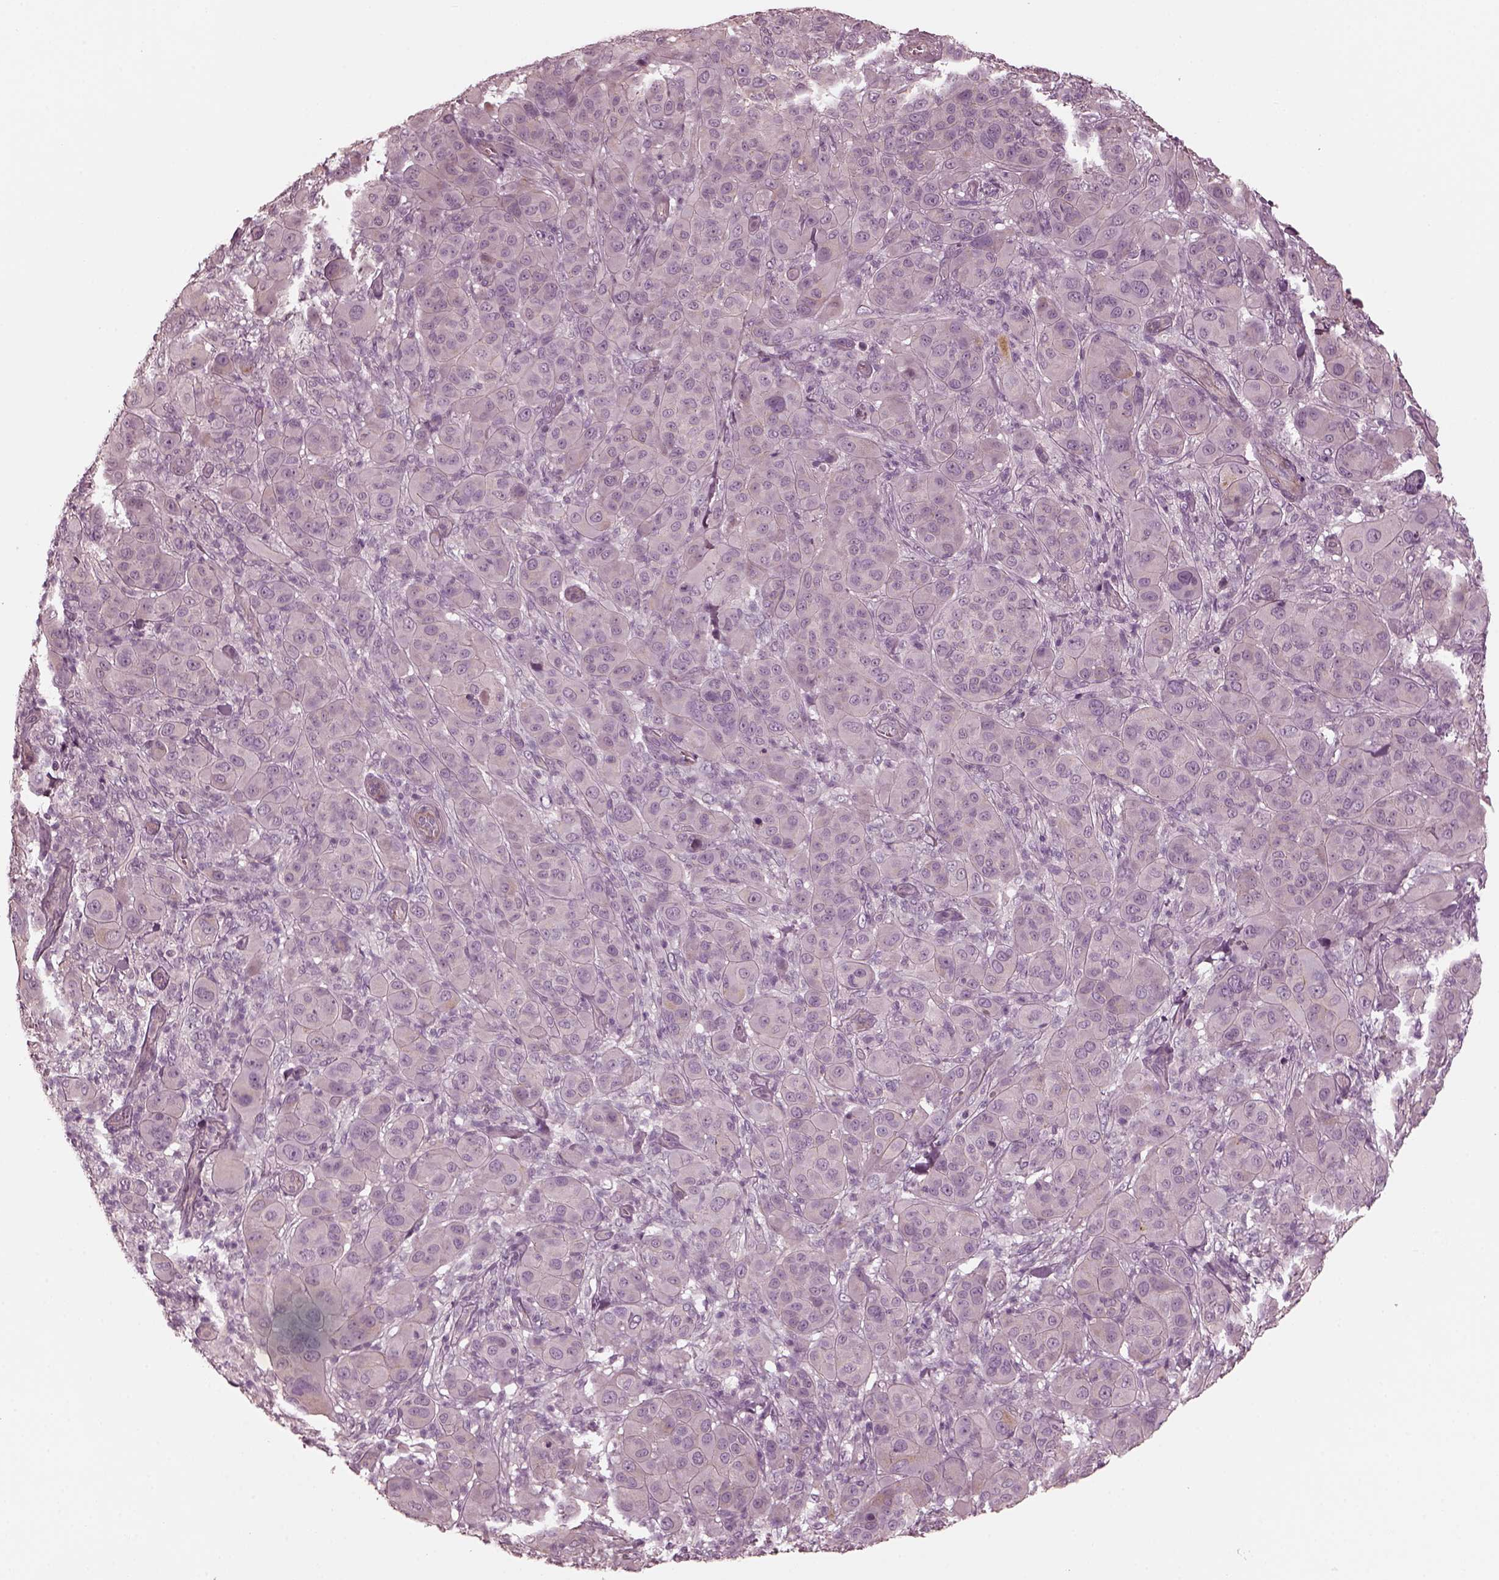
{"staining": {"intensity": "negative", "quantity": "none", "location": "none"}, "tissue": "melanoma", "cell_type": "Tumor cells", "image_type": "cancer", "snomed": [{"axis": "morphology", "description": "Malignant melanoma, NOS"}, {"axis": "topography", "description": "Skin"}], "caption": "Immunohistochemistry (IHC) of melanoma reveals no staining in tumor cells.", "gene": "KIF6", "patient": {"sex": "female", "age": 87}}